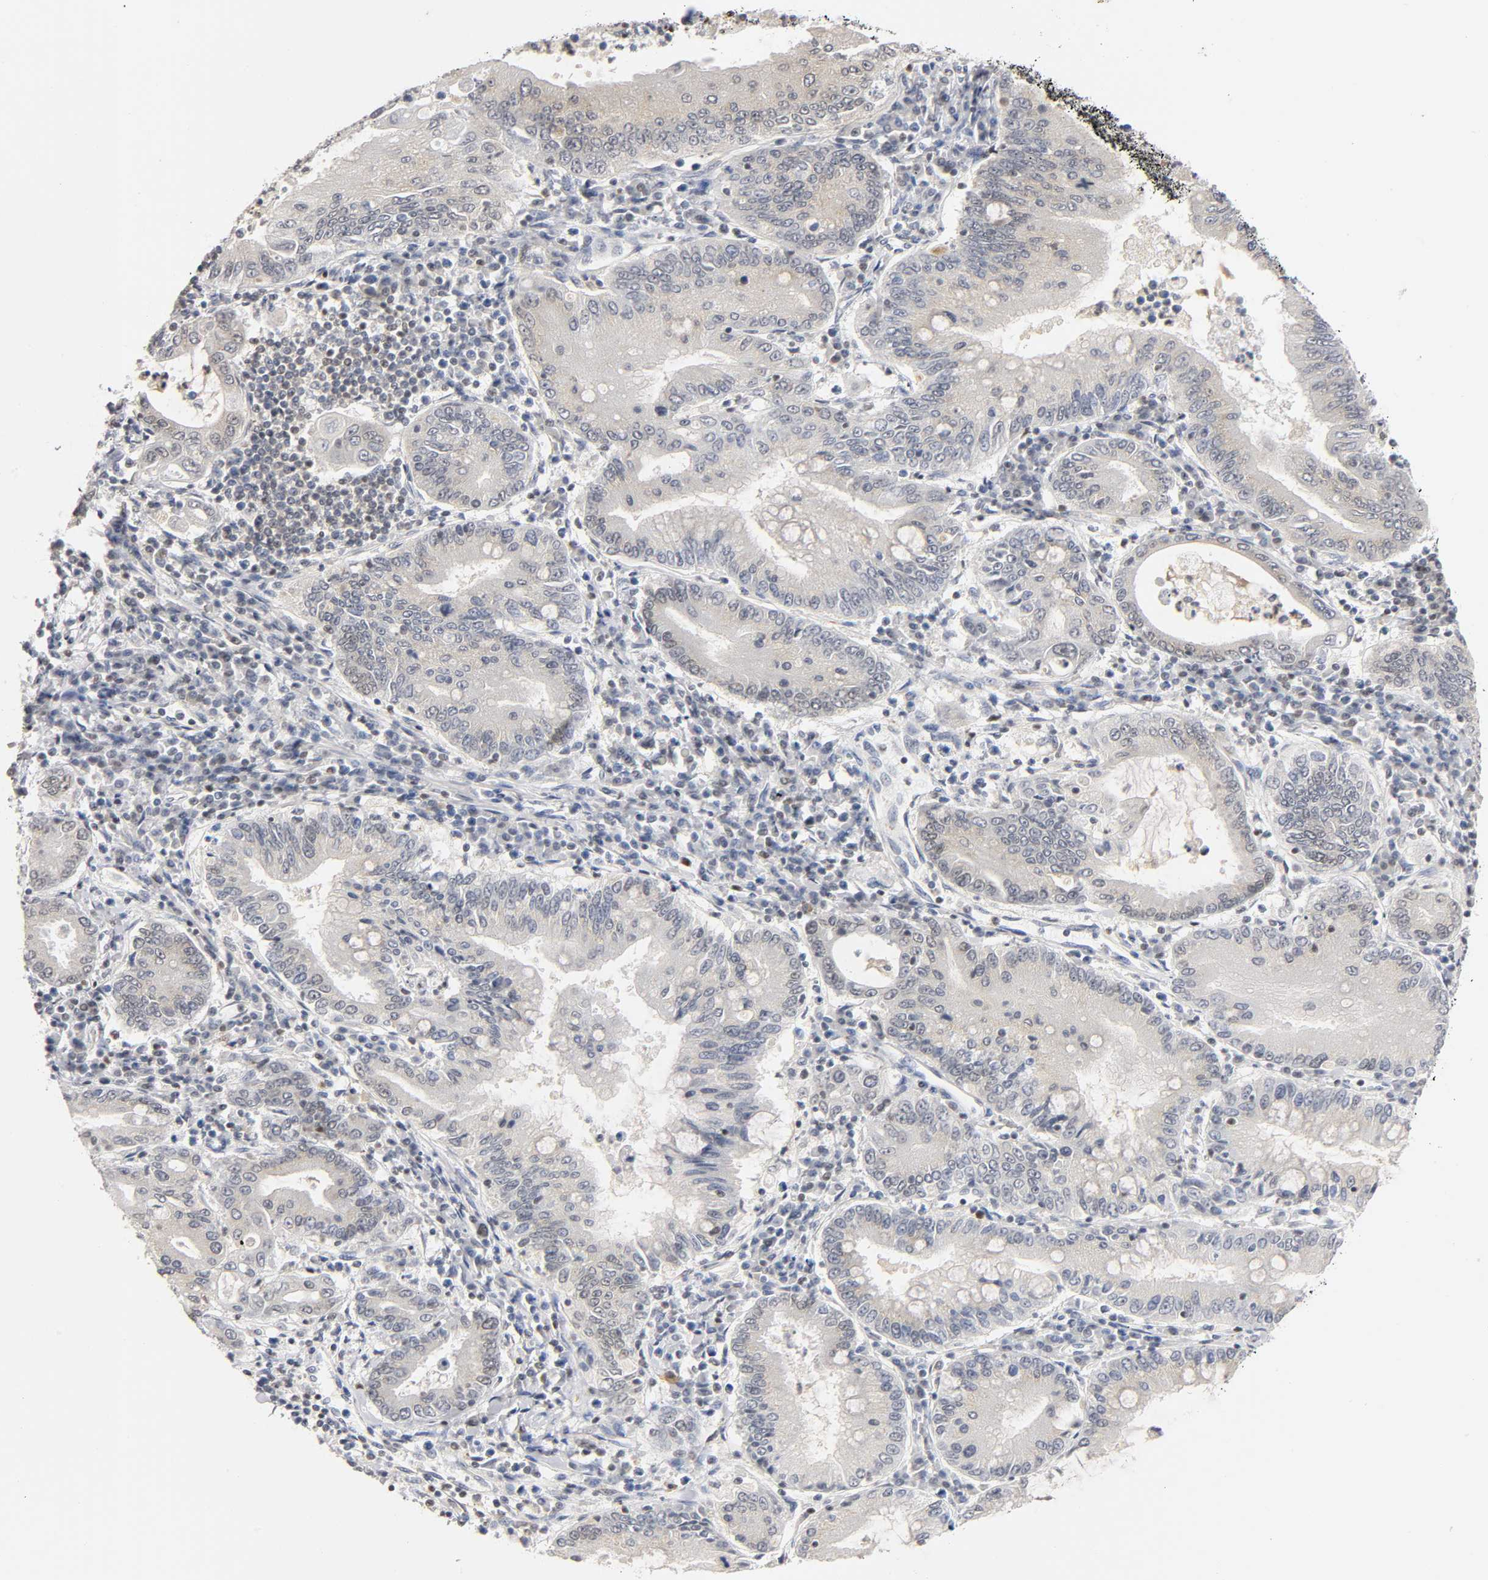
{"staining": {"intensity": "weak", "quantity": "25%-75%", "location": "cytoplasmic/membranous"}, "tissue": "stomach cancer", "cell_type": "Tumor cells", "image_type": "cancer", "snomed": [{"axis": "morphology", "description": "Normal tissue, NOS"}, {"axis": "morphology", "description": "Adenocarcinoma, NOS"}, {"axis": "topography", "description": "Esophagus"}, {"axis": "topography", "description": "Stomach, upper"}, {"axis": "topography", "description": "Peripheral nerve tissue"}], "caption": "Immunohistochemical staining of stomach cancer reveals low levels of weak cytoplasmic/membranous protein staining in approximately 25%-75% of tumor cells.", "gene": "RUNX1", "patient": {"sex": "male", "age": 62}}